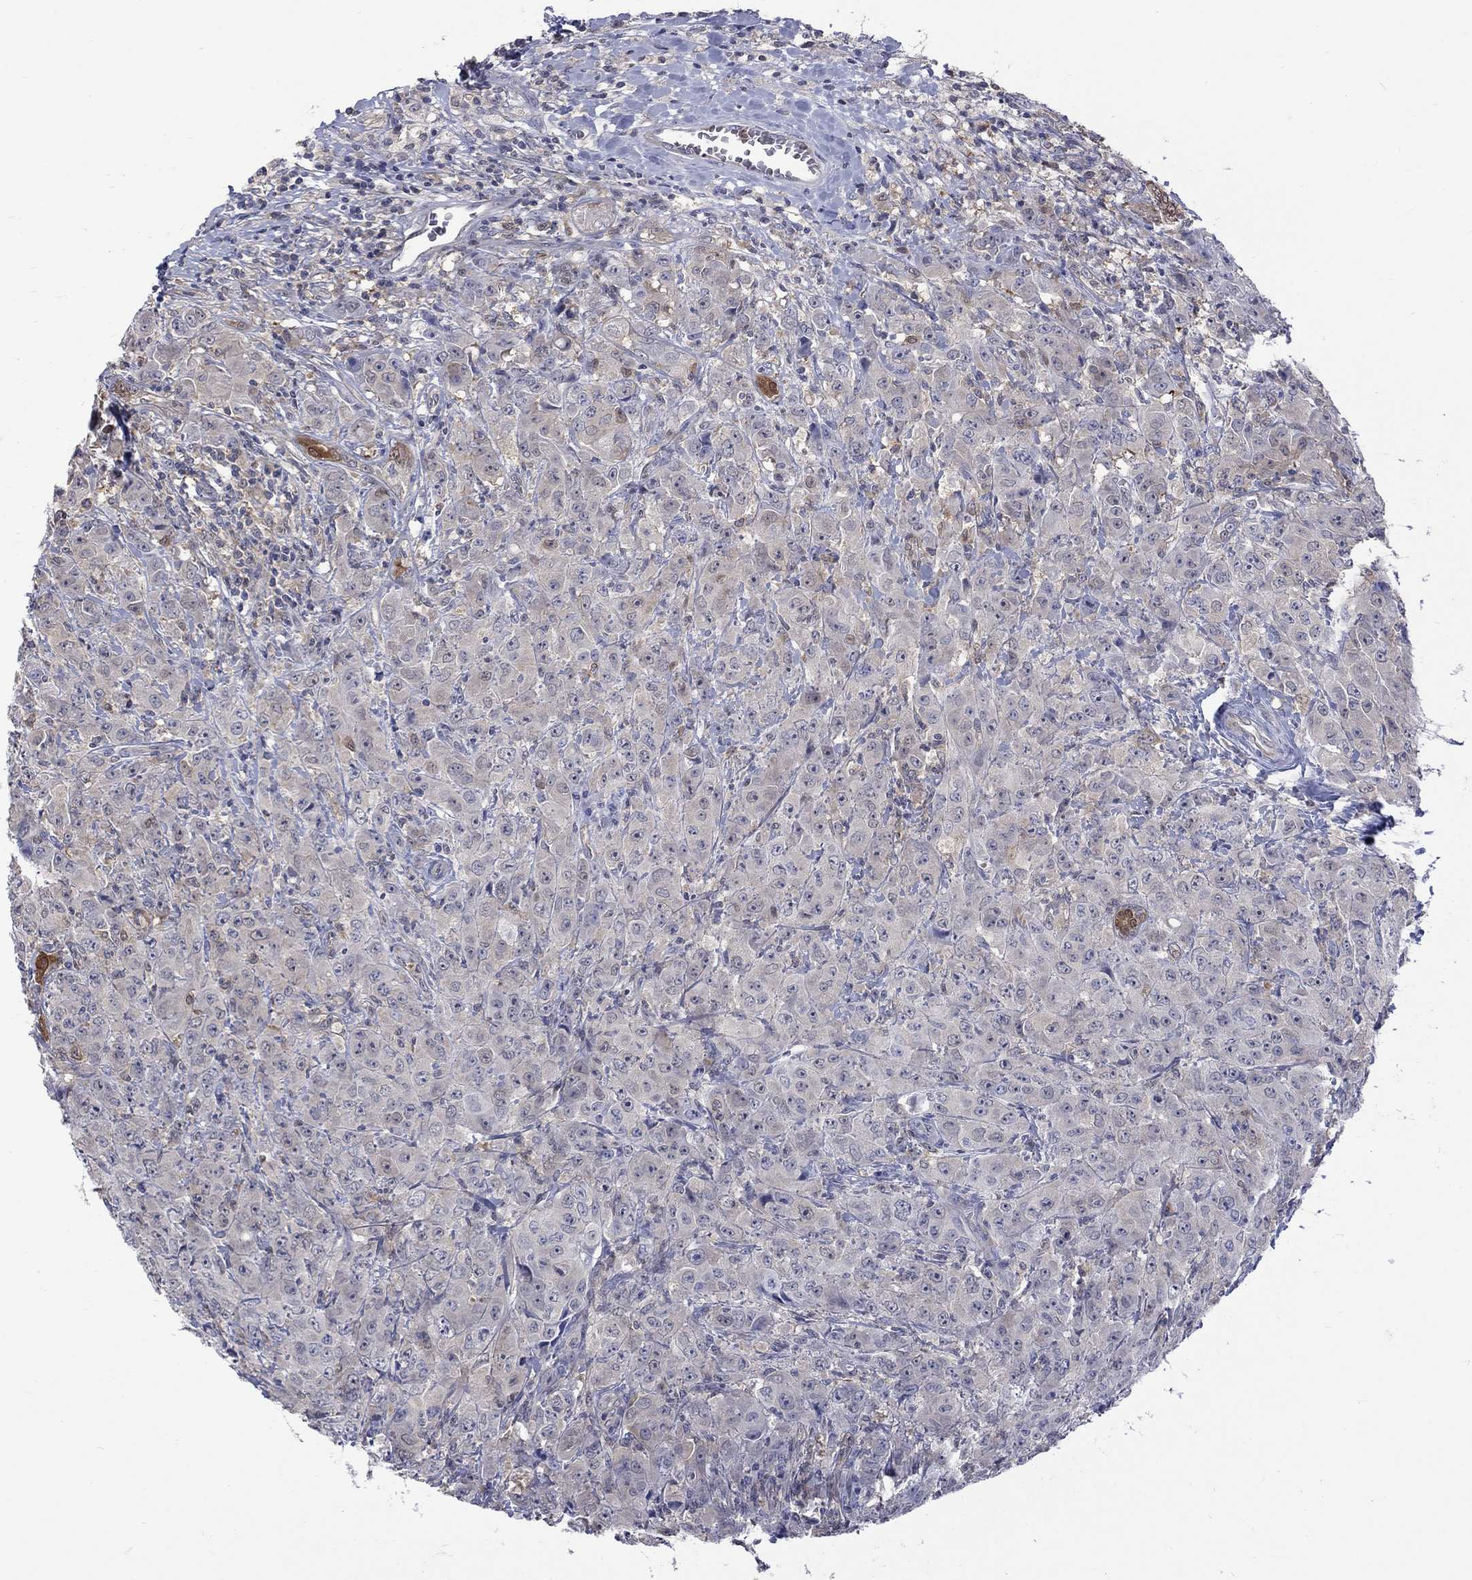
{"staining": {"intensity": "negative", "quantity": "none", "location": "none"}, "tissue": "breast cancer", "cell_type": "Tumor cells", "image_type": "cancer", "snomed": [{"axis": "morphology", "description": "Duct carcinoma"}, {"axis": "topography", "description": "Breast"}], "caption": "High power microscopy photomicrograph of an IHC histopathology image of intraductal carcinoma (breast), revealing no significant positivity in tumor cells. (Brightfield microscopy of DAB (3,3'-diaminobenzidine) immunohistochemistry at high magnification).", "gene": "HKDC1", "patient": {"sex": "female", "age": 43}}